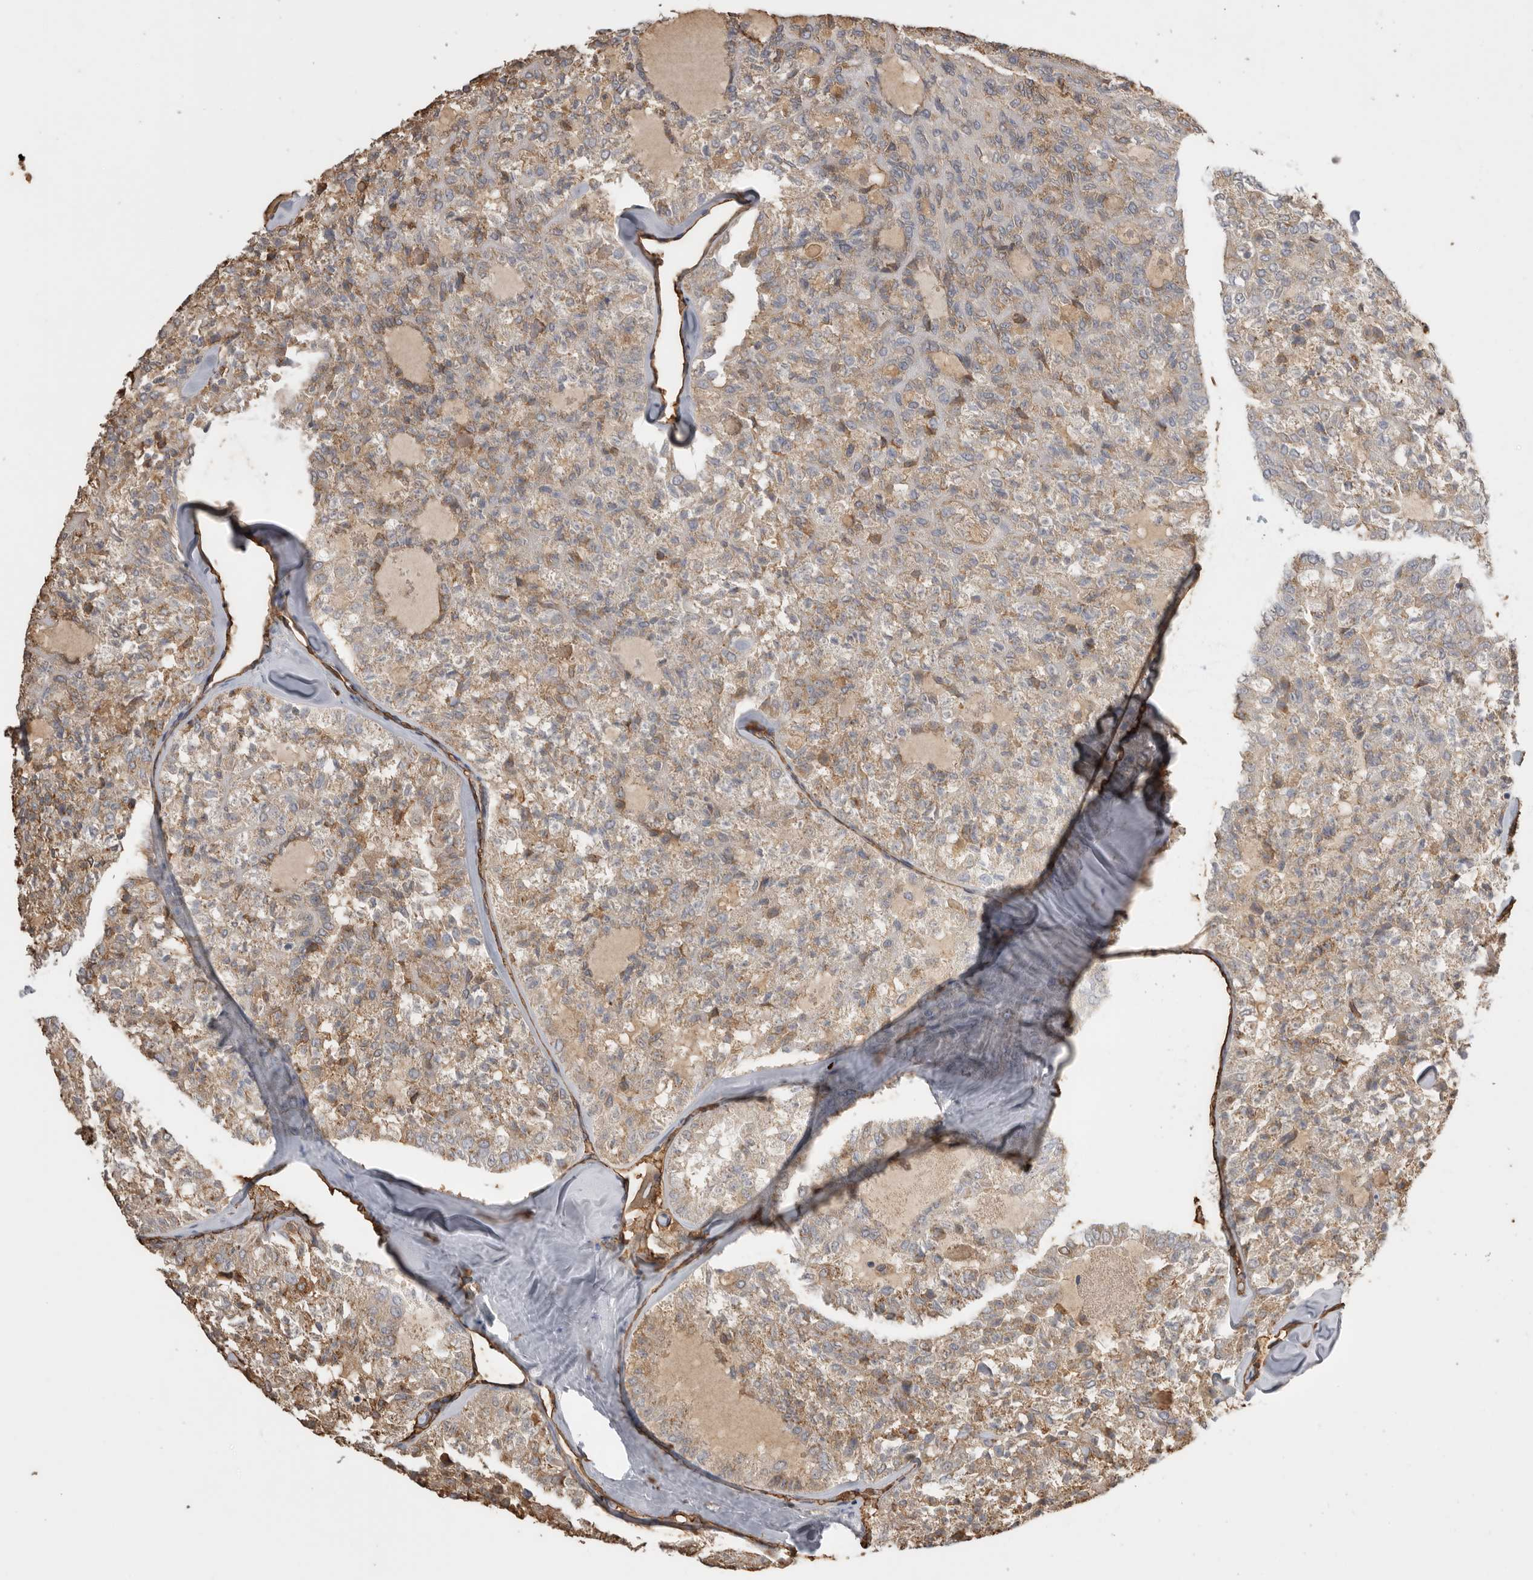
{"staining": {"intensity": "weak", "quantity": "25%-75%", "location": "cytoplasmic/membranous"}, "tissue": "thyroid cancer", "cell_type": "Tumor cells", "image_type": "cancer", "snomed": [{"axis": "morphology", "description": "Follicular adenoma carcinoma, NOS"}, {"axis": "topography", "description": "Thyroid gland"}], "caption": "Weak cytoplasmic/membranous expression is present in approximately 25%-75% of tumor cells in follicular adenoma carcinoma (thyroid). The protein of interest is shown in brown color, while the nuclei are stained blue.", "gene": "IL27", "patient": {"sex": "male", "age": 75}}